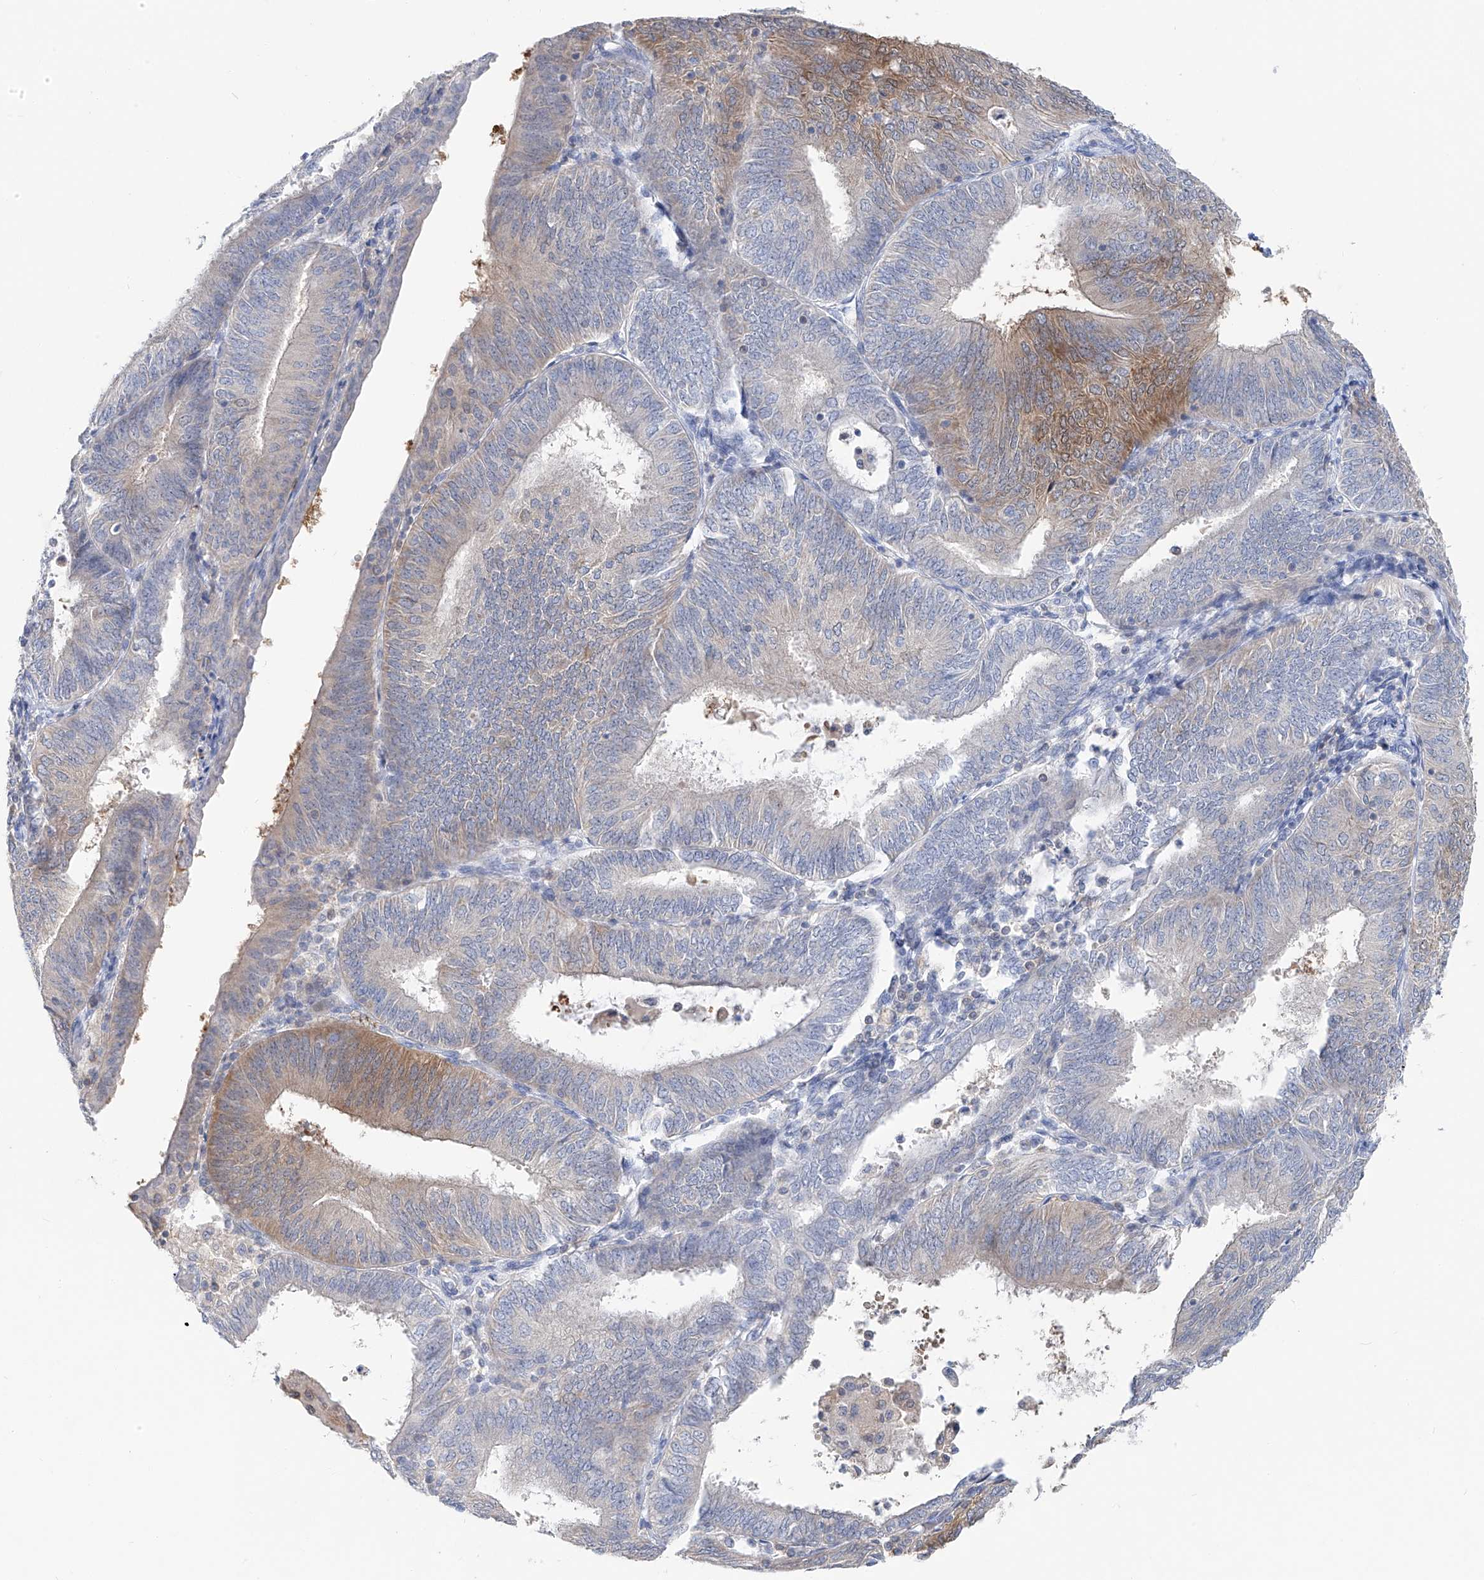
{"staining": {"intensity": "moderate", "quantity": "<25%", "location": "cytoplasmic/membranous"}, "tissue": "endometrial cancer", "cell_type": "Tumor cells", "image_type": "cancer", "snomed": [{"axis": "morphology", "description": "Adenocarcinoma, NOS"}, {"axis": "topography", "description": "Endometrium"}], "caption": "Protein expression analysis of human endometrial cancer (adenocarcinoma) reveals moderate cytoplasmic/membranous positivity in approximately <25% of tumor cells. The protein of interest is shown in brown color, while the nuclei are stained blue.", "gene": "UFL1", "patient": {"sex": "female", "age": 58}}